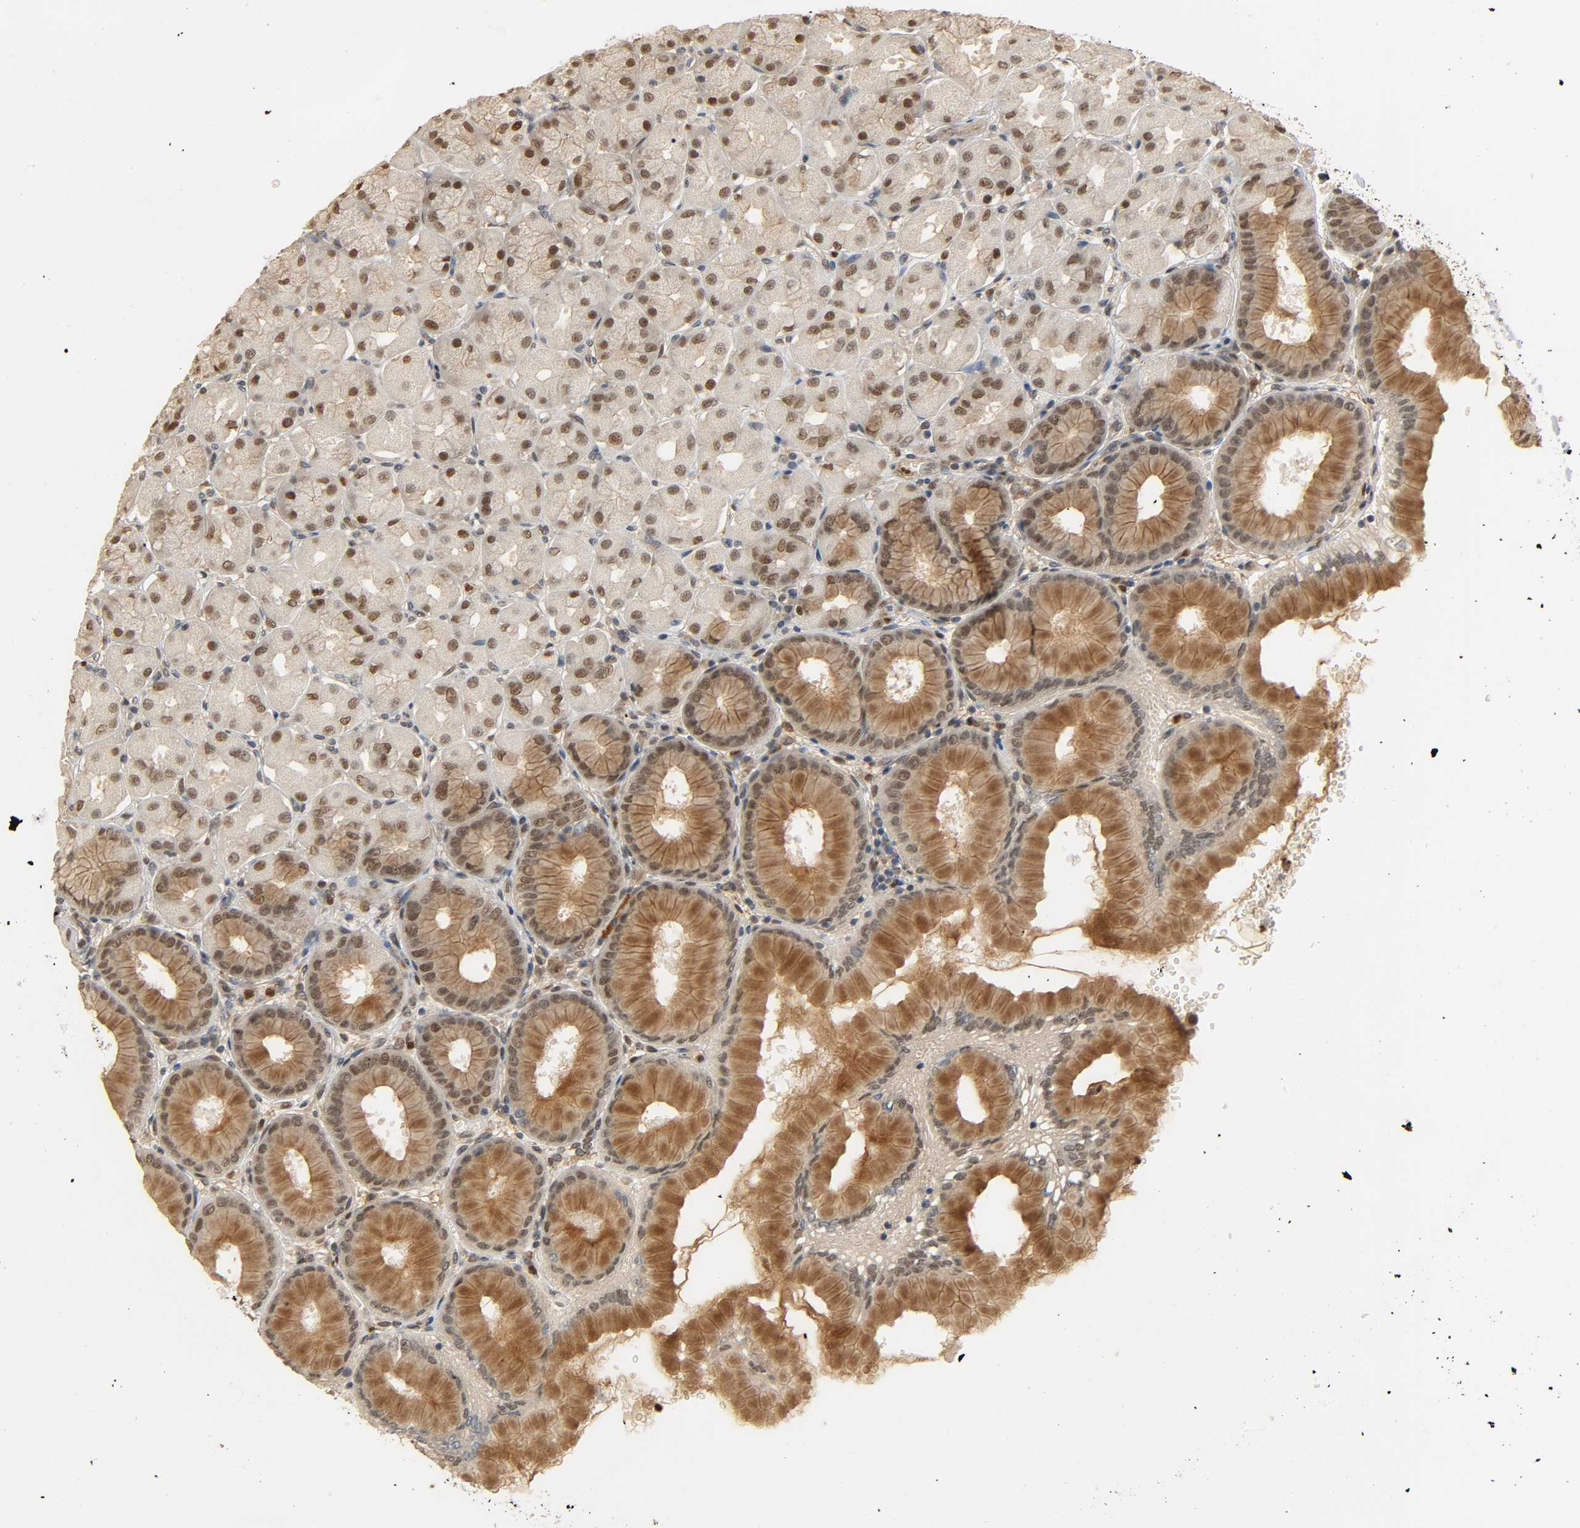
{"staining": {"intensity": "moderate", "quantity": ">75%", "location": "cytoplasmic/membranous,nuclear"}, "tissue": "stomach", "cell_type": "Glandular cells", "image_type": "normal", "snomed": [{"axis": "morphology", "description": "Normal tissue, NOS"}, {"axis": "topography", "description": "Stomach, upper"}], "caption": "Immunohistochemistry image of benign stomach: stomach stained using immunohistochemistry (IHC) displays medium levels of moderate protein expression localized specifically in the cytoplasmic/membranous,nuclear of glandular cells, appearing as a cytoplasmic/membranous,nuclear brown color.", "gene": "ZFPM2", "patient": {"sex": "female", "age": 56}}